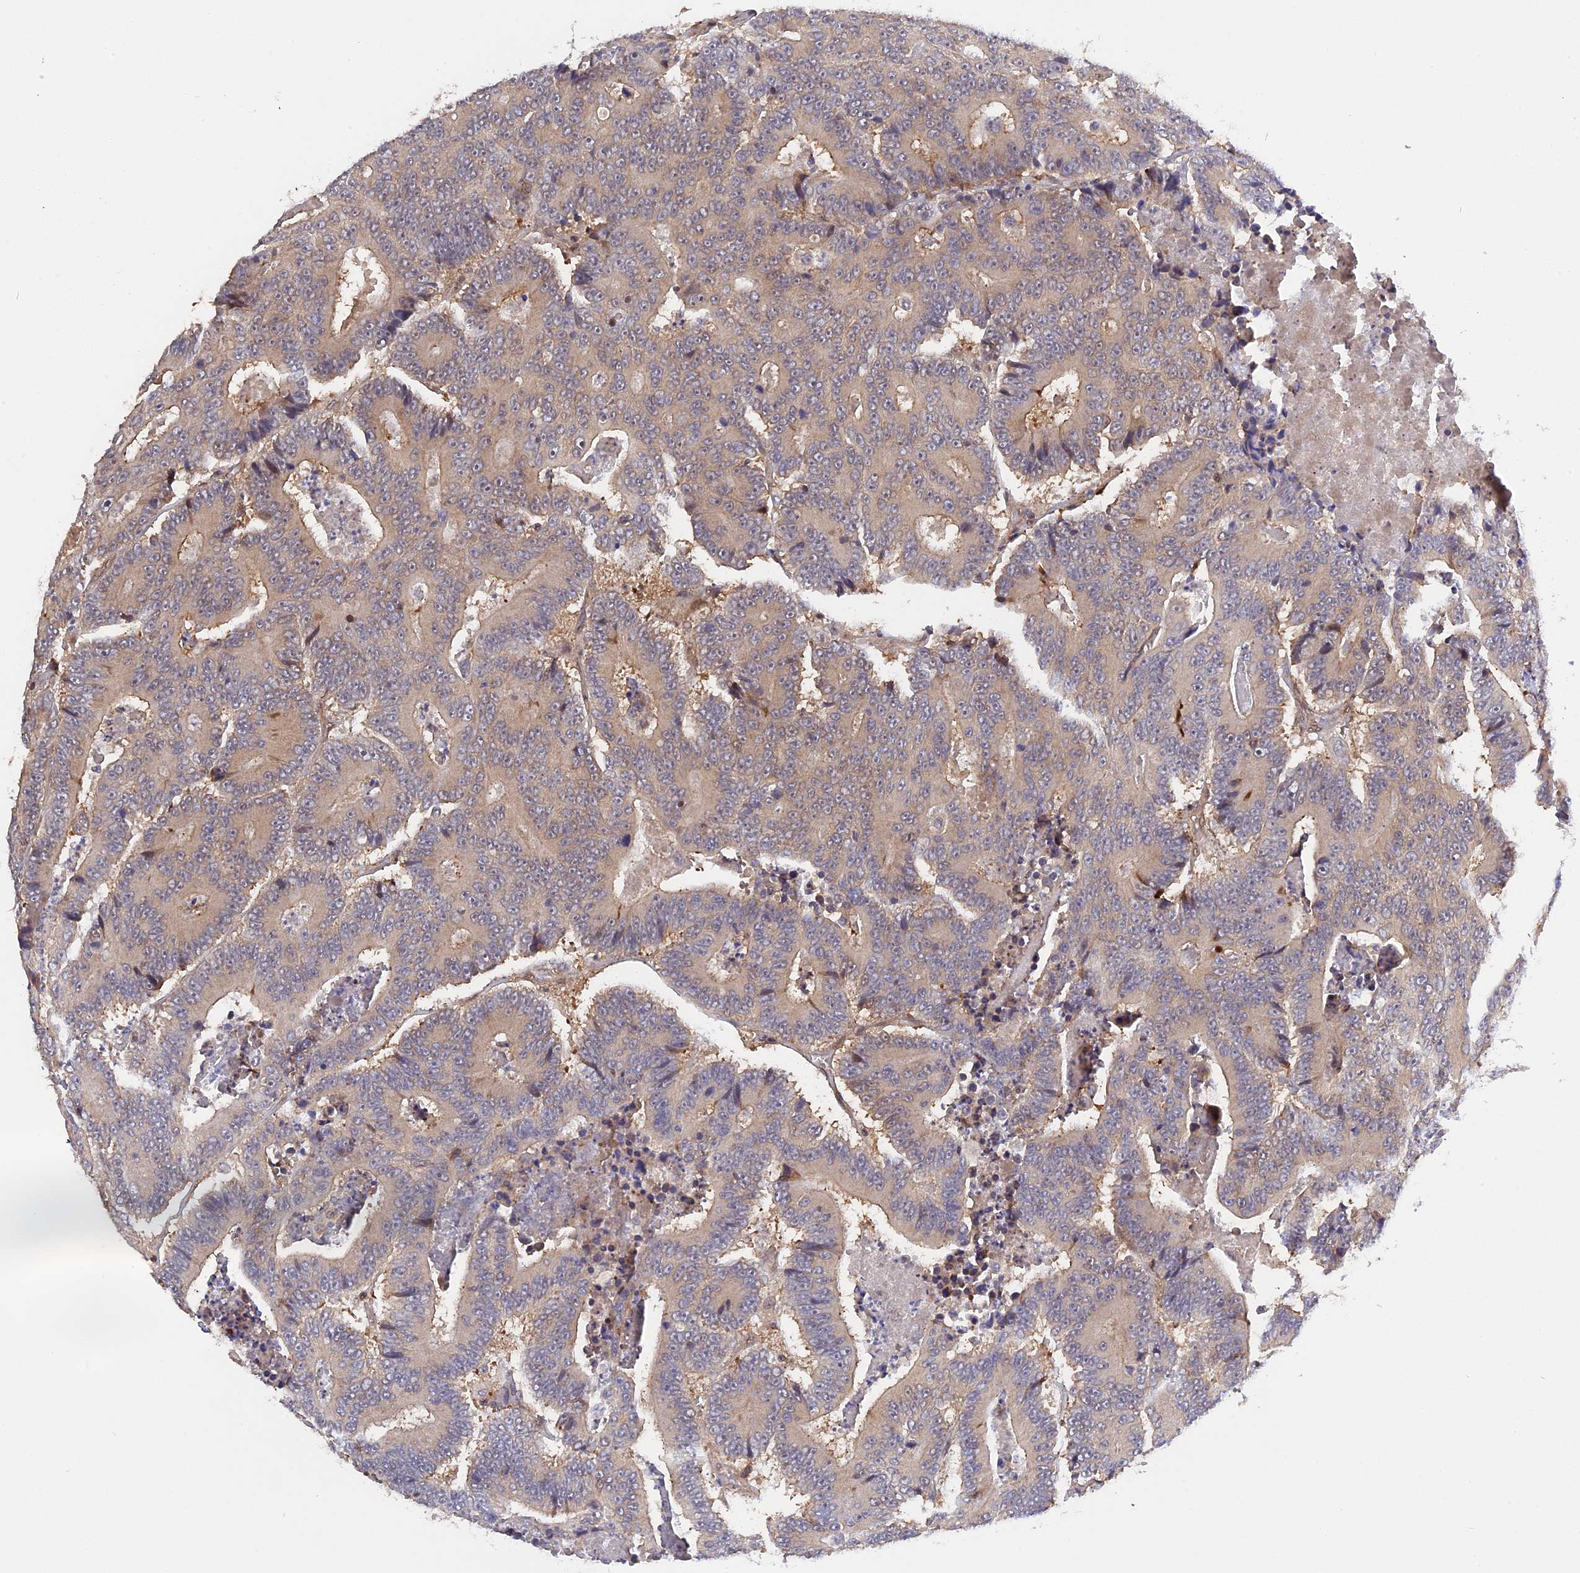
{"staining": {"intensity": "negative", "quantity": "none", "location": "none"}, "tissue": "colorectal cancer", "cell_type": "Tumor cells", "image_type": "cancer", "snomed": [{"axis": "morphology", "description": "Adenocarcinoma, NOS"}, {"axis": "topography", "description": "Colon"}], "caption": "This is an immunohistochemistry histopathology image of adenocarcinoma (colorectal). There is no positivity in tumor cells.", "gene": "ZNF428", "patient": {"sex": "male", "age": 83}}